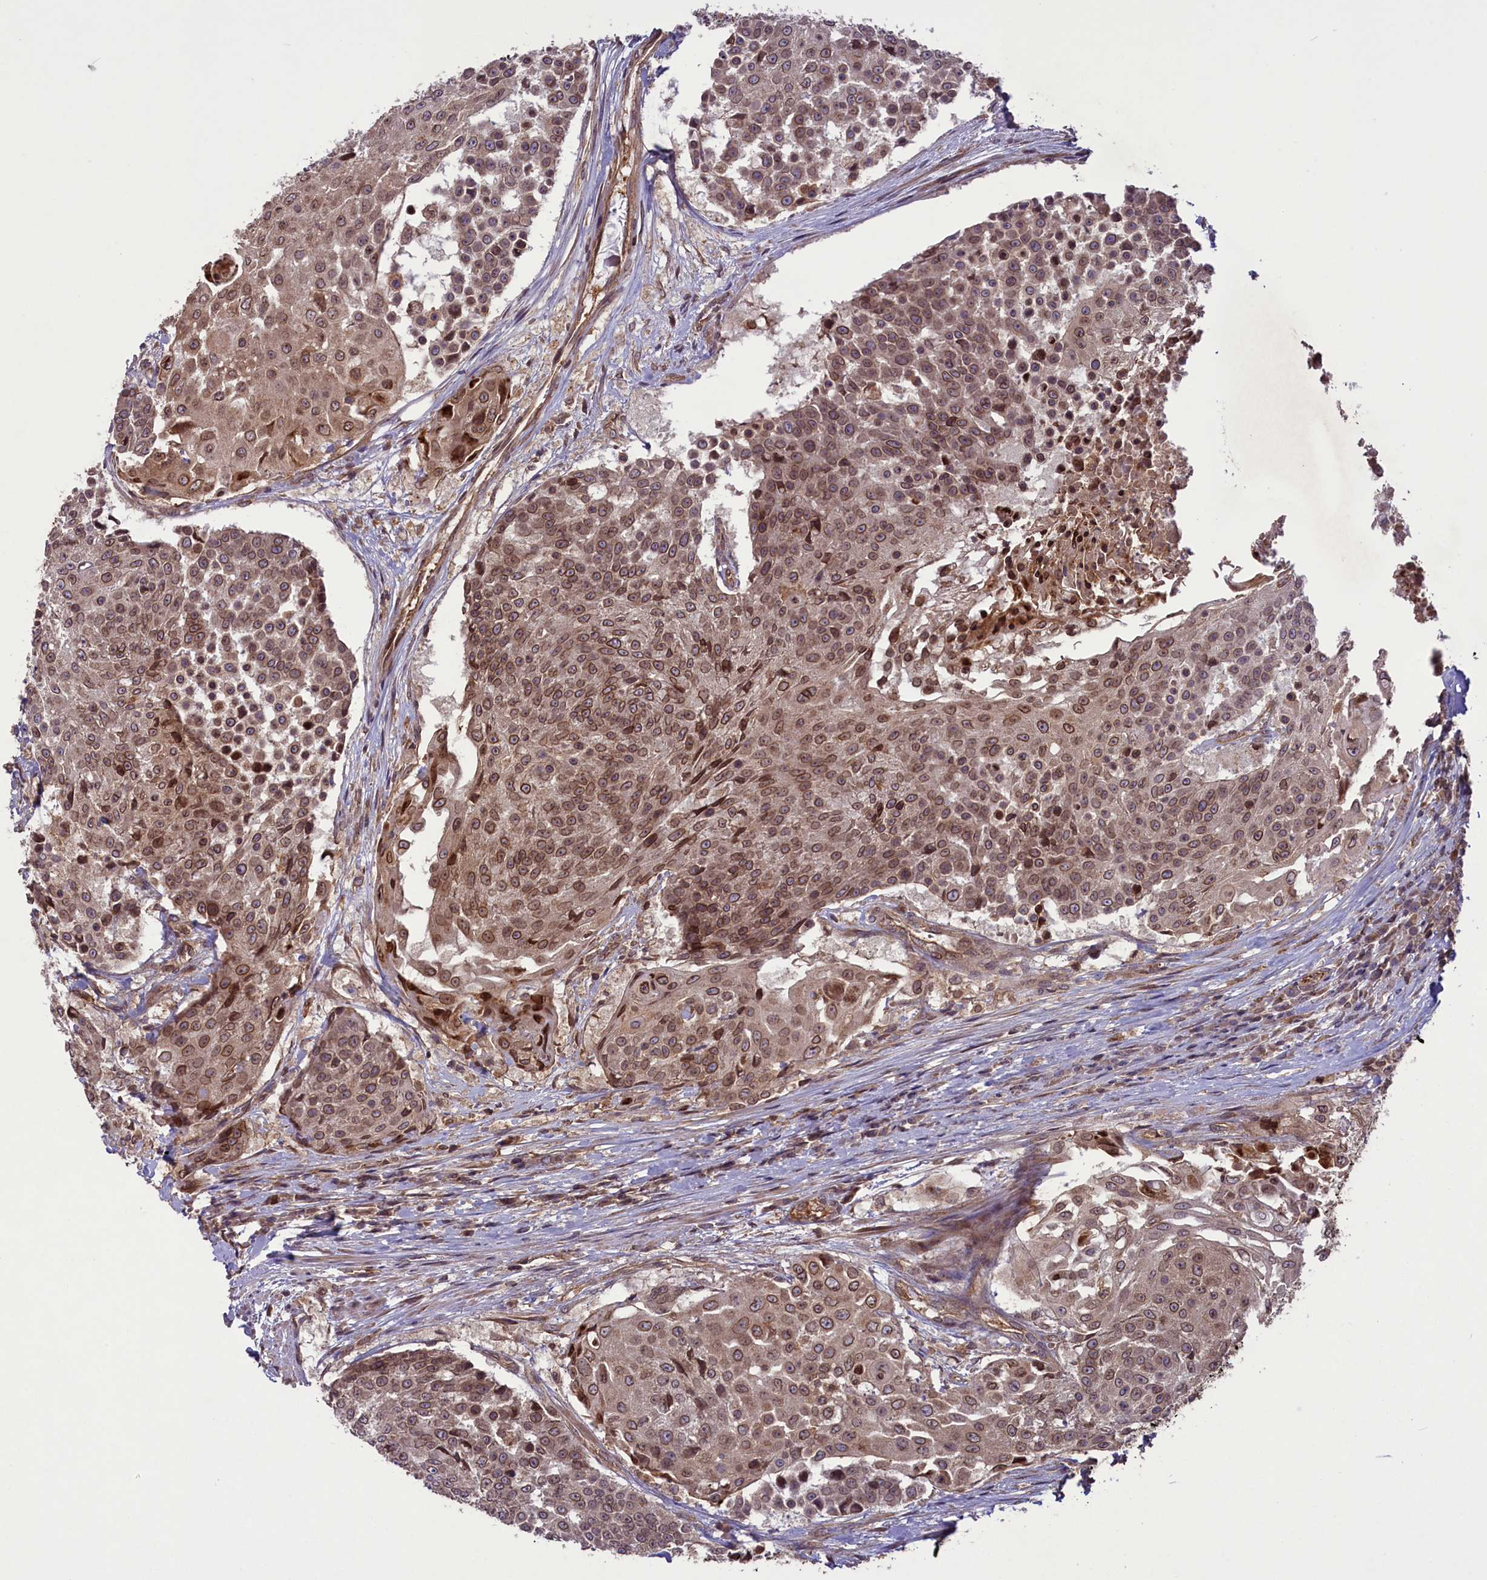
{"staining": {"intensity": "moderate", "quantity": ">75%", "location": "cytoplasmic/membranous,nuclear"}, "tissue": "urothelial cancer", "cell_type": "Tumor cells", "image_type": "cancer", "snomed": [{"axis": "morphology", "description": "Urothelial carcinoma, High grade"}, {"axis": "topography", "description": "Urinary bladder"}], "caption": "This image demonstrates urothelial cancer stained with IHC to label a protein in brown. The cytoplasmic/membranous and nuclear of tumor cells show moderate positivity for the protein. Nuclei are counter-stained blue.", "gene": "CCDC125", "patient": {"sex": "female", "age": 63}}